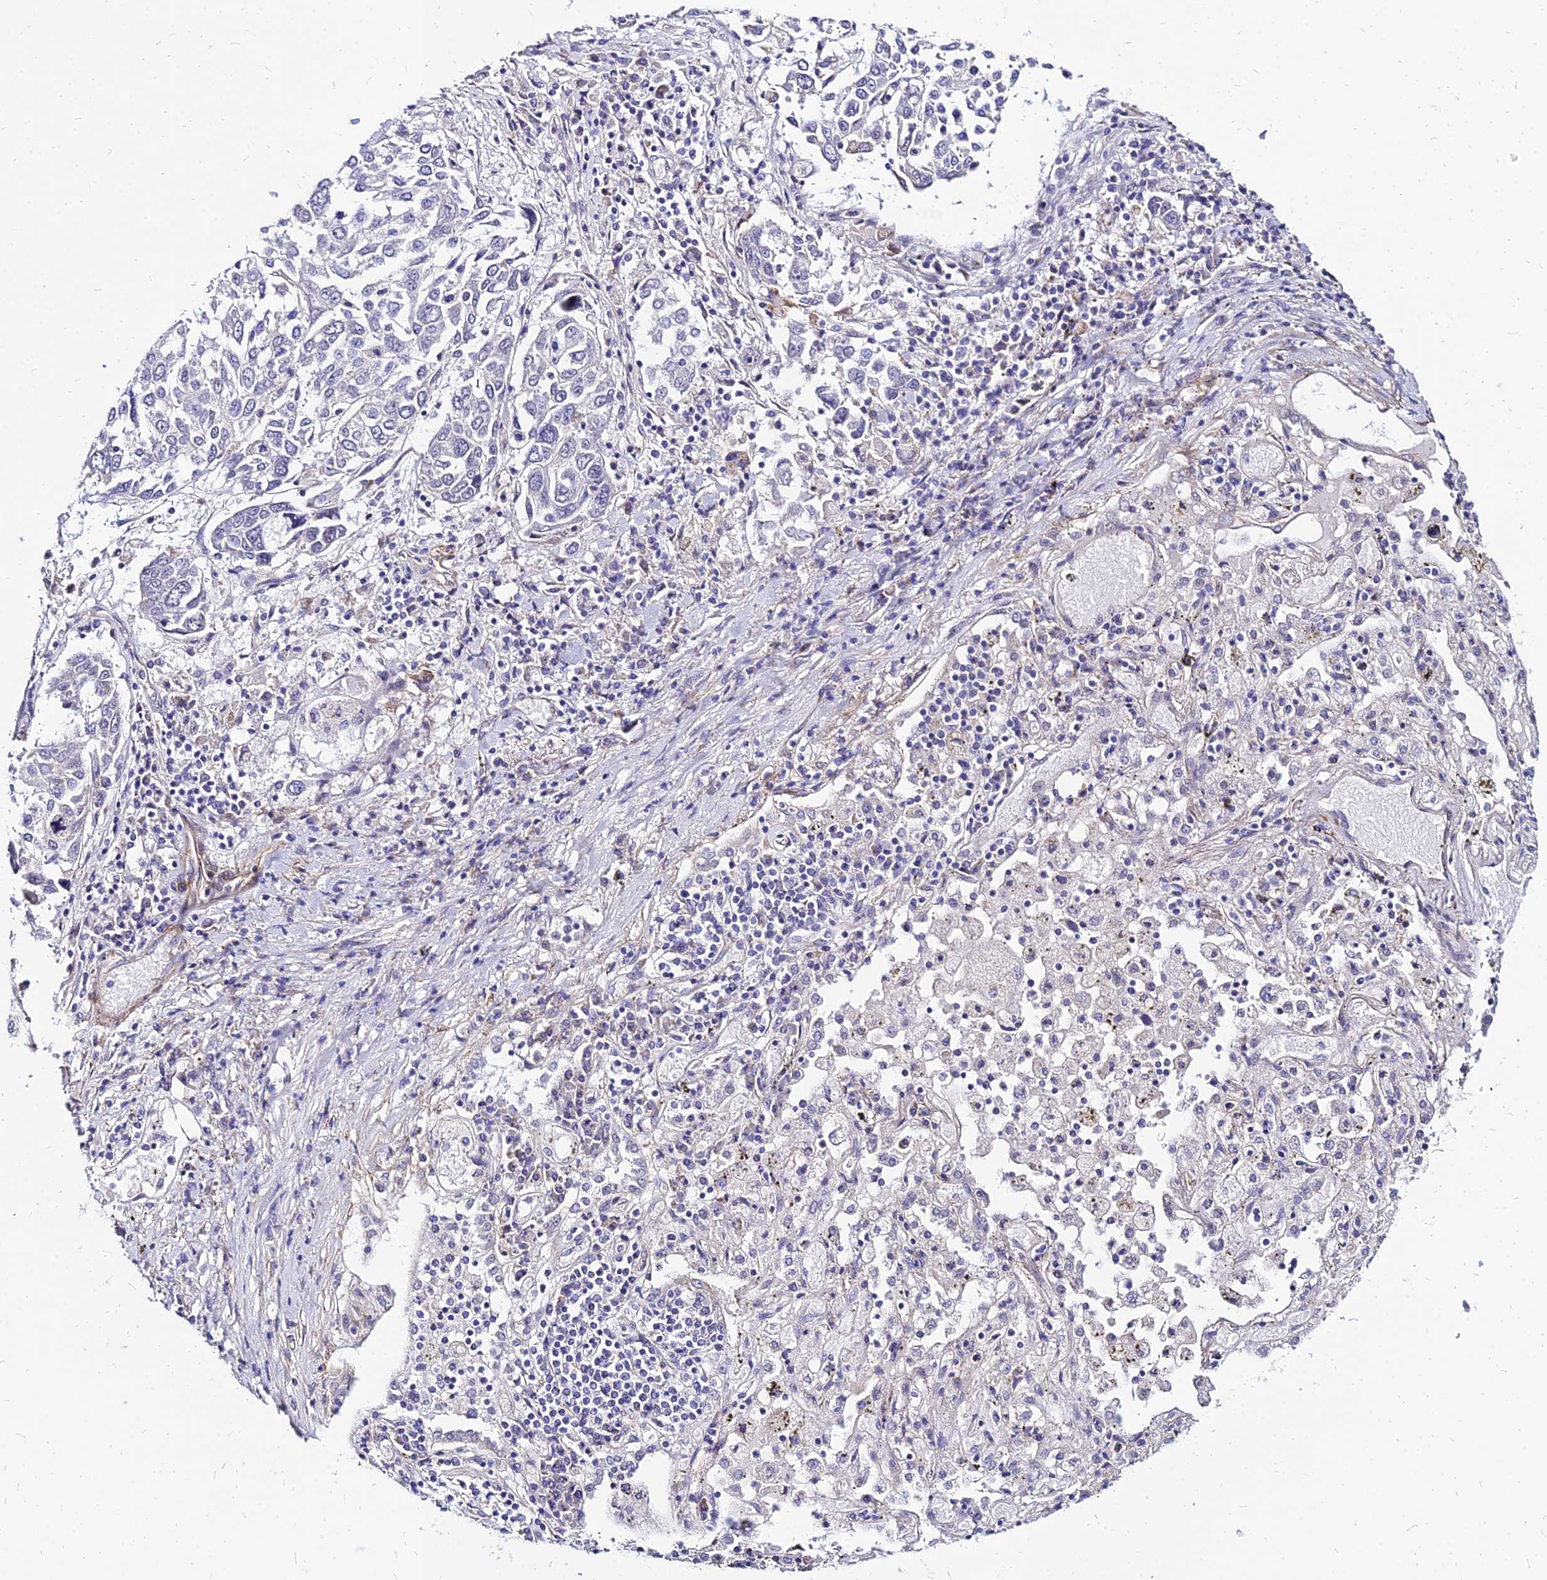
{"staining": {"intensity": "negative", "quantity": "none", "location": "none"}, "tissue": "lung cancer", "cell_type": "Tumor cells", "image_type": "cancer", "snomed": [{"axis": "morphology", "description": "Squamous cell carcinoma, NOS"}, {"axis": "topography", "description": "Lung"}], "caption": "There is no significant expression in tumor cells of lung squamous cell carcinoma.", "gene": "YEATS2", "patient": {"sex": "male", "age": 65}}